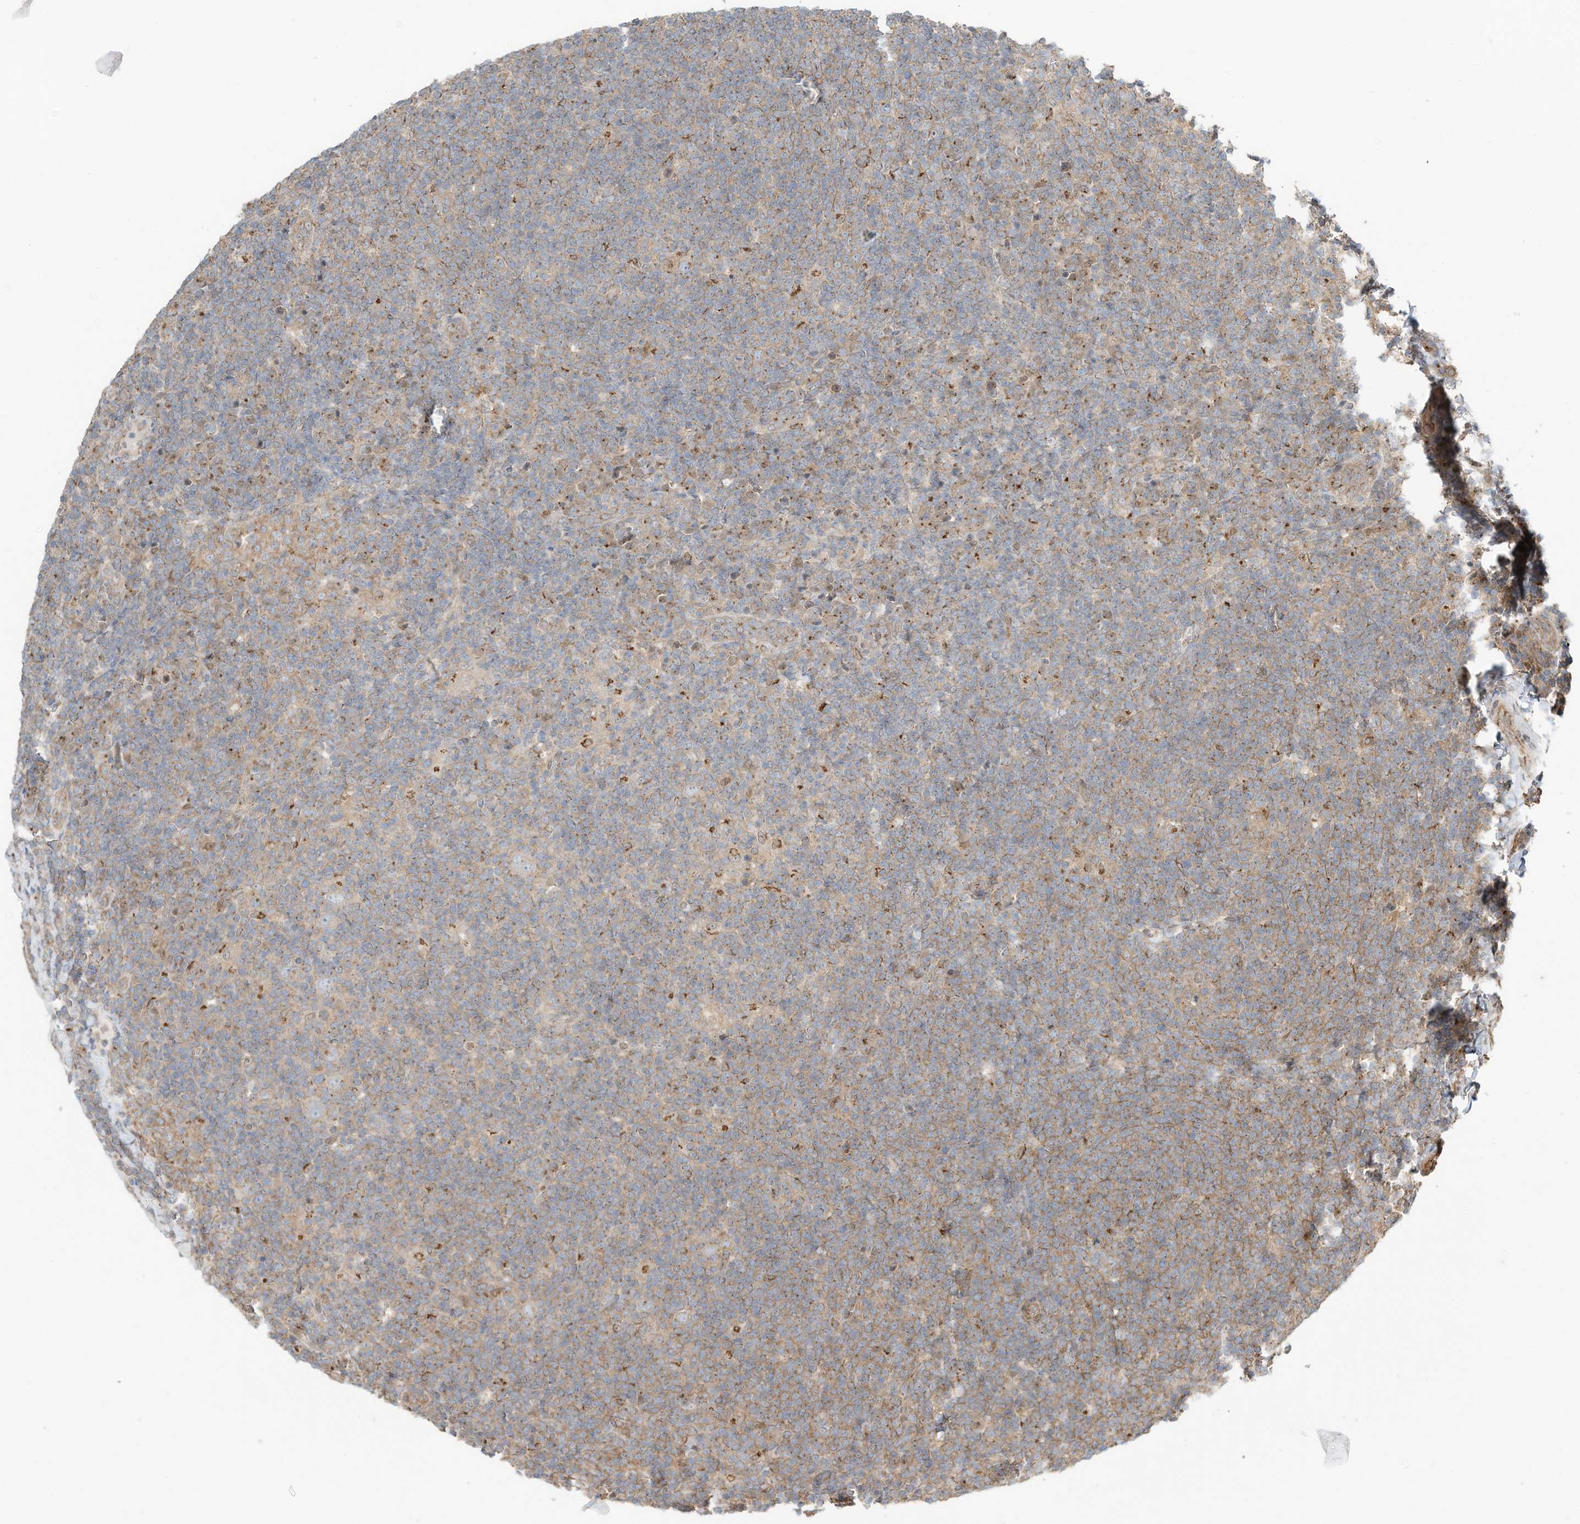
{"staining": {"intensity": "weak", "quantity": "25%-75%", "location": "cytoplasmic/membranous"}, "tissue": "lymphoma", "cell_type": "Tumor cells", "image_type": "cancer", "snomed": [{"axis": "morphology", "description": "Hodgkin's disease, NOS"}, {"axis": "topography", "description": "Lymph node"}], "caption": "Immunohistochemistry (IHC) (DAB (3,3'-diaminobenzidine)) staining of Hodgkin's disease demonstrates weak cytoplasmic/membranous protein expression in about 25%-75% of tumor cells.", "gene": "CUX1", "patient": {"sex": "female", "age": 57}}